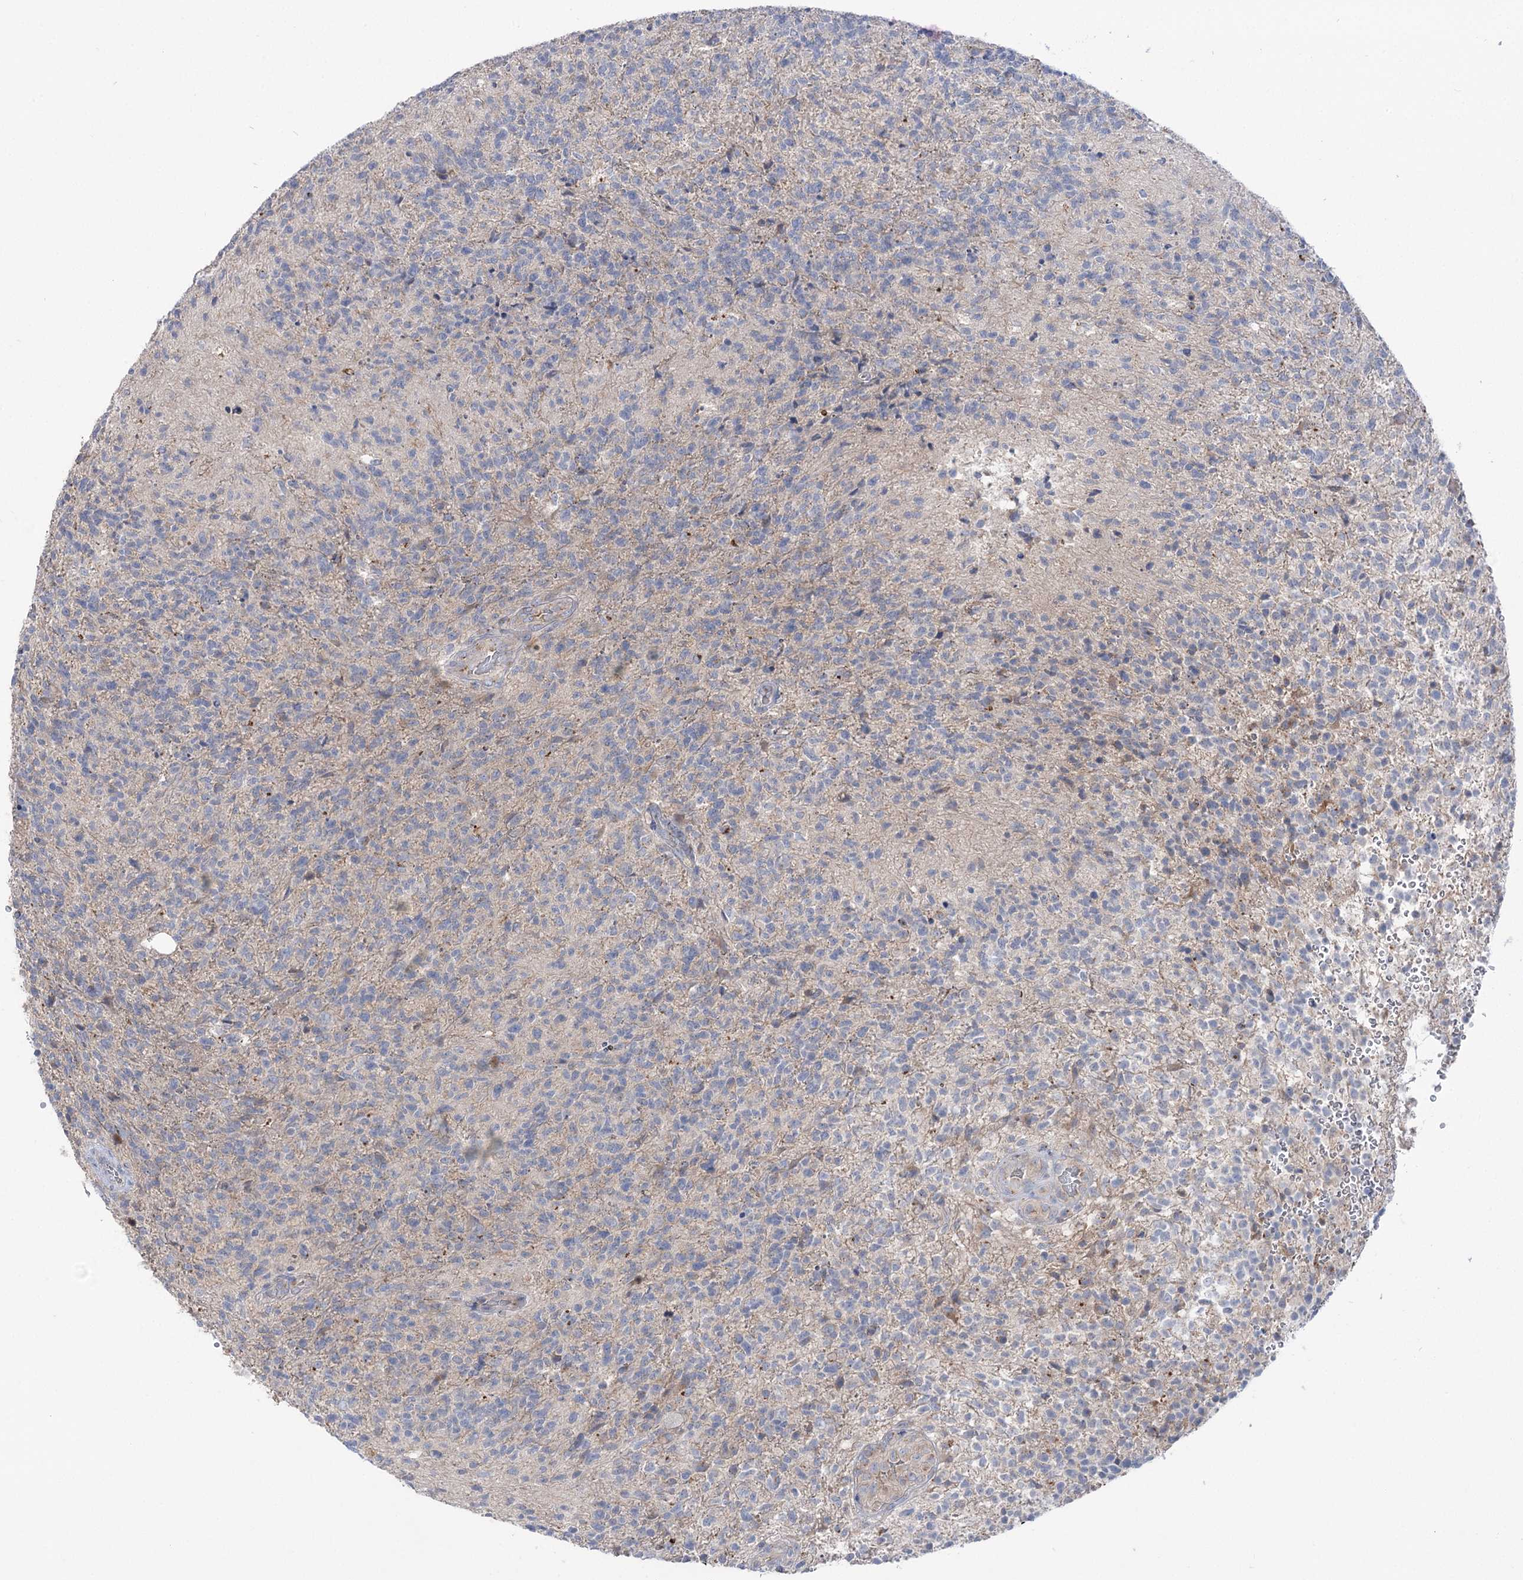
{"staining": {"intensity": "negative", "quantity": "none", "location": "none"}, "tissue": "glioma", "cell_type": "Tumor cells", "image_type": "cancer", "snomed": [{"axis": "morphology", "description": "Glioma, malignant, High grade"}, {"axis": "topography", "description": "Brain"}], "caption": "Tumor cells are negative for protein expression in human high-grade glioma (malignant). The staining was performed using DAB (3,3'-diaminobenzidine) to visualize the protein expression in brown, while the nuclei were stained in blue with hematoxylin (Magnification: 20x).", "gene": "GBF1", "patient": {"sex": "male", "age": 56}}